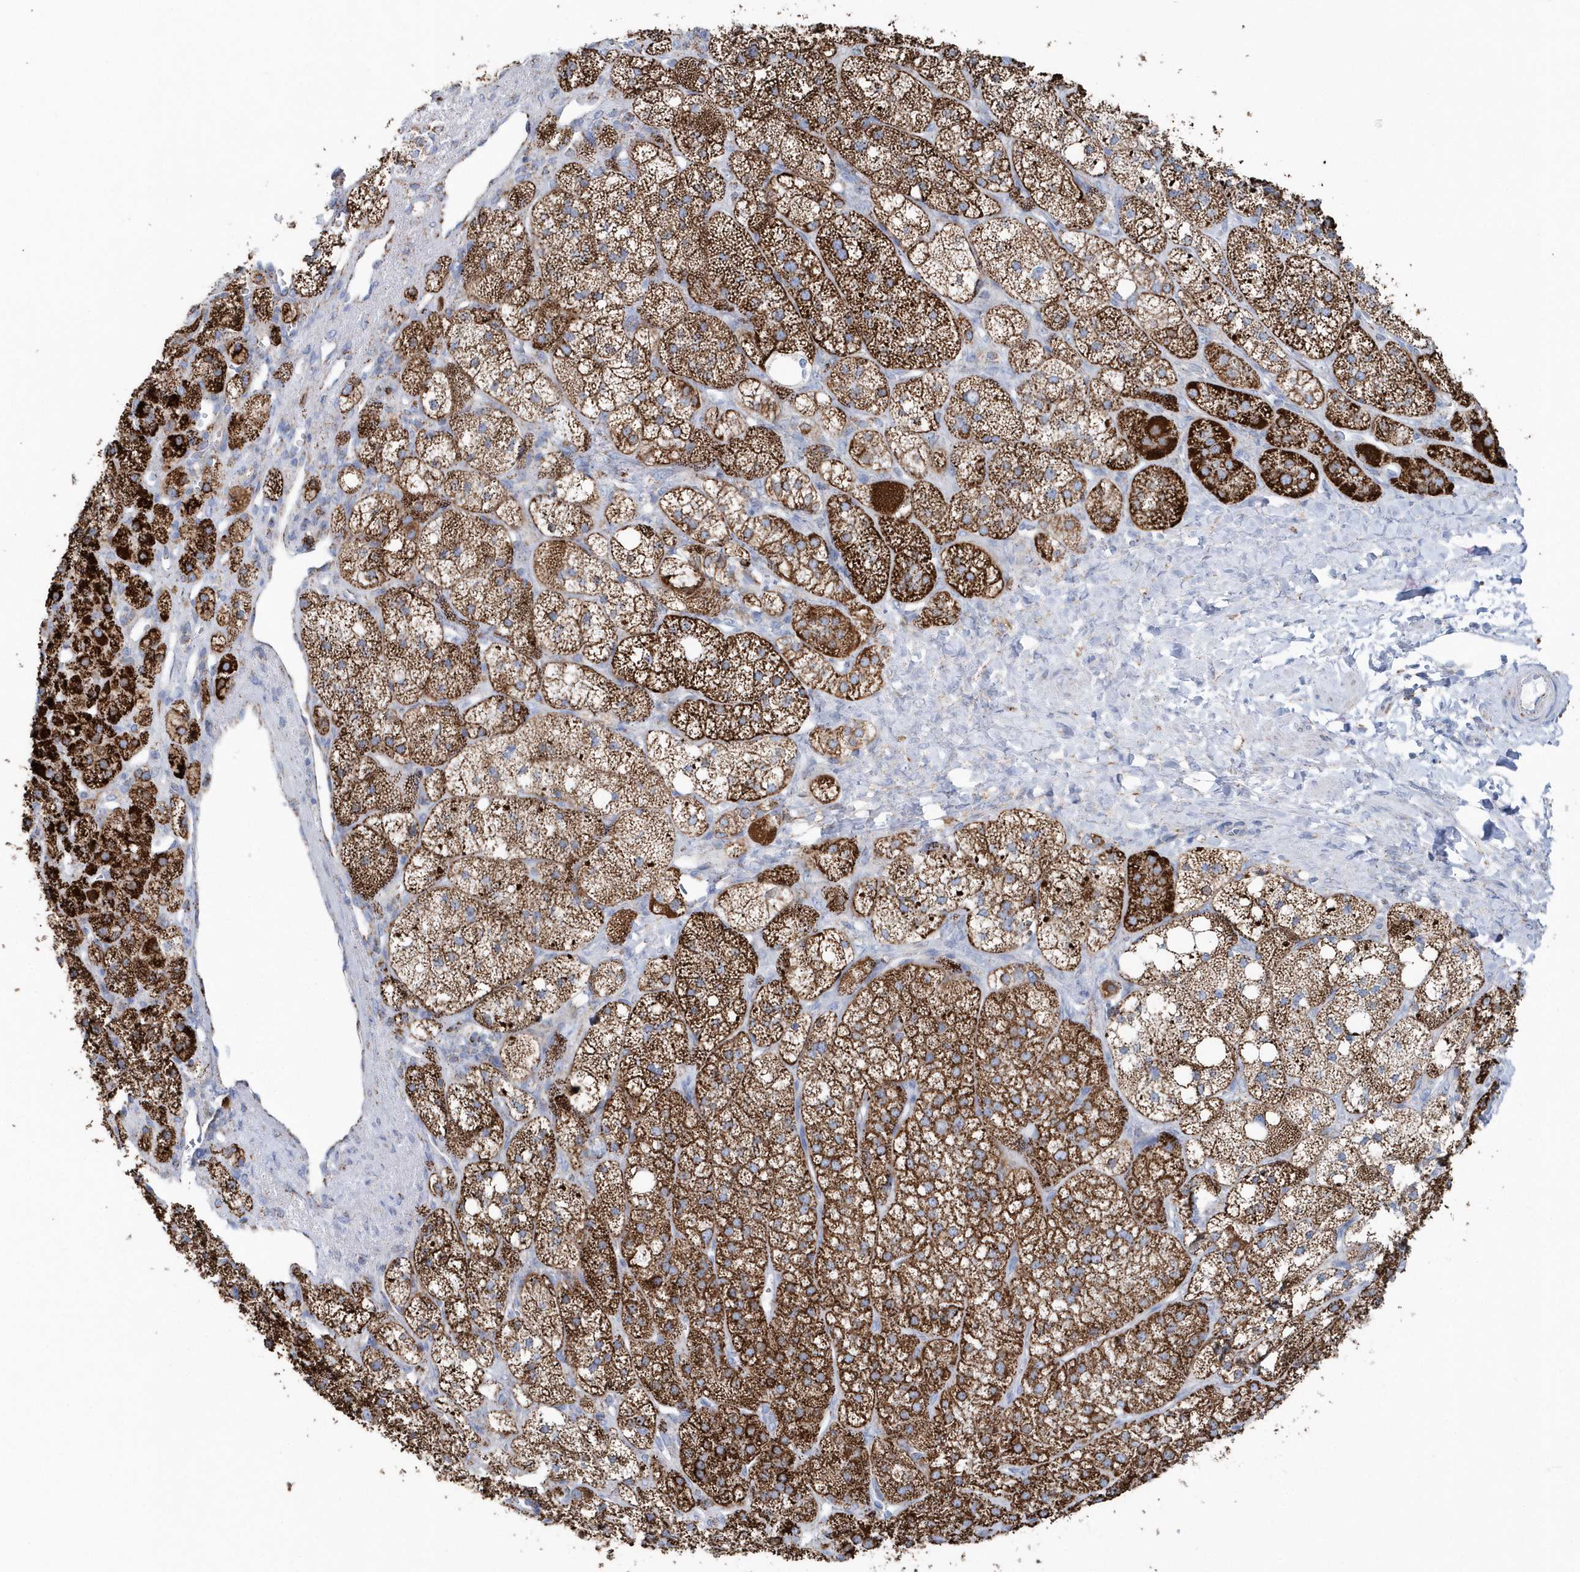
{"staining": {"intensity": "strong", "quantity": ">75%", "location": "cytoplasmic/membranous"}, "tissue": "adrenal gland", "cell_type": "Glandular cells", "image_type": "normal", "snomed": [{"axis": "morphology", "description": "Normal tissue, NOS"}, {"axis": "topography", "description": "Adrenal gland"}], "caption": "Adrenal gland stained with DAB (3,3'-diaminobenzidine) immunohistochemistry (IHC) exhibits high levels of strong cytoplasmic/membranous staining in approximately >75% of glandular cells. (Brightfield microscopy of DAB IHC at high magnification).", "gene": "TMCO6", "patient": {"sex": "male", "age": 61}}